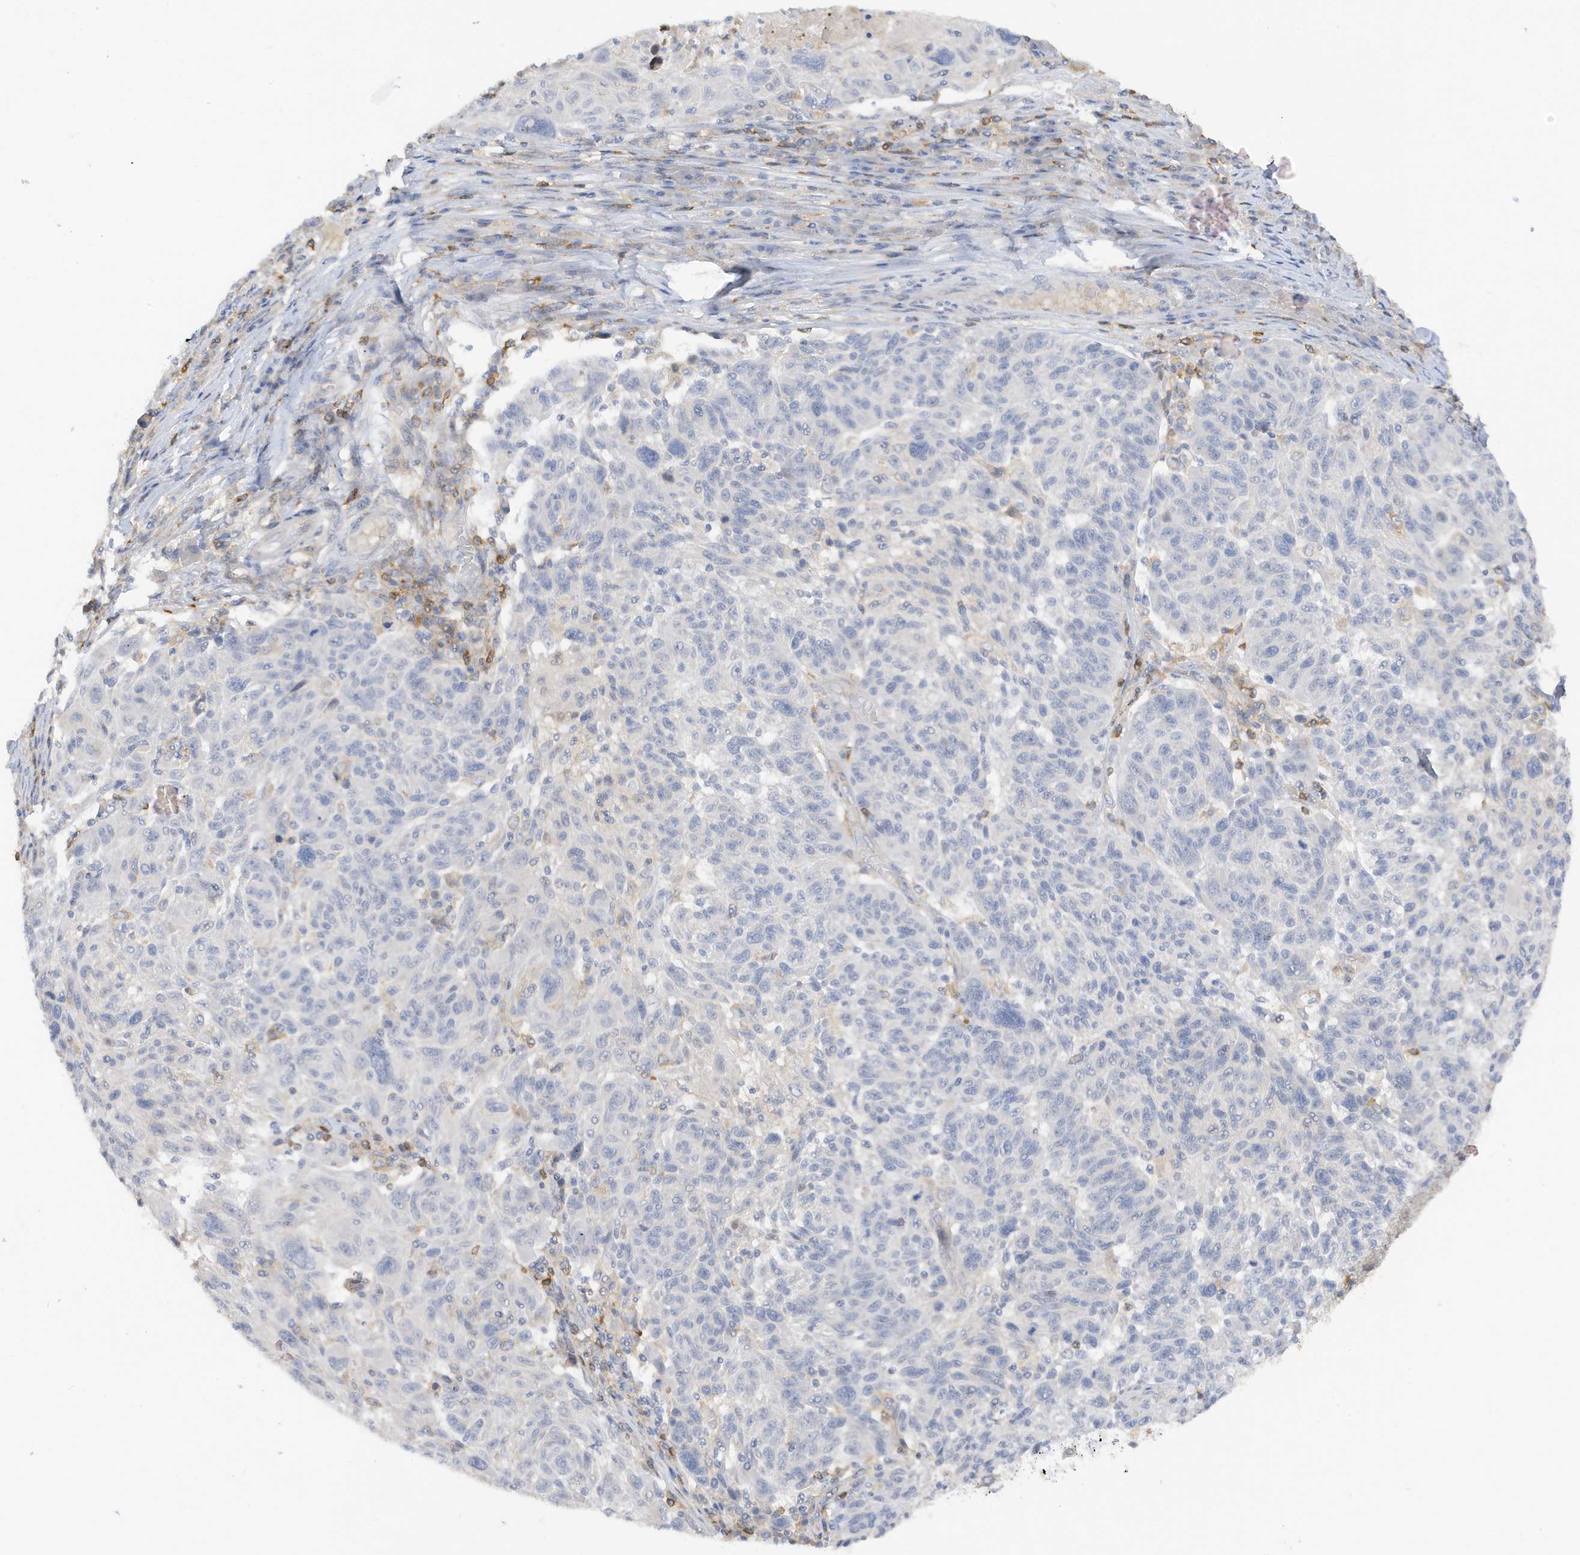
{"staining": {"intensity": "negative", "quantity": "none", "location": "none"}, "tissue": "melanoma", "cell_type": "Tumor cells", "image_type": "cancer", "snomed": [{"axis": "morphology", "description": "Malignant melanoma, NOS"}, {"axis": "topography", "description": "Skin"}], "caption": "Tumor cells are negative for brown protein staining in melanoma.", "gene": "PHACTR2", "patient": {"sex": "male", "age": 53}}